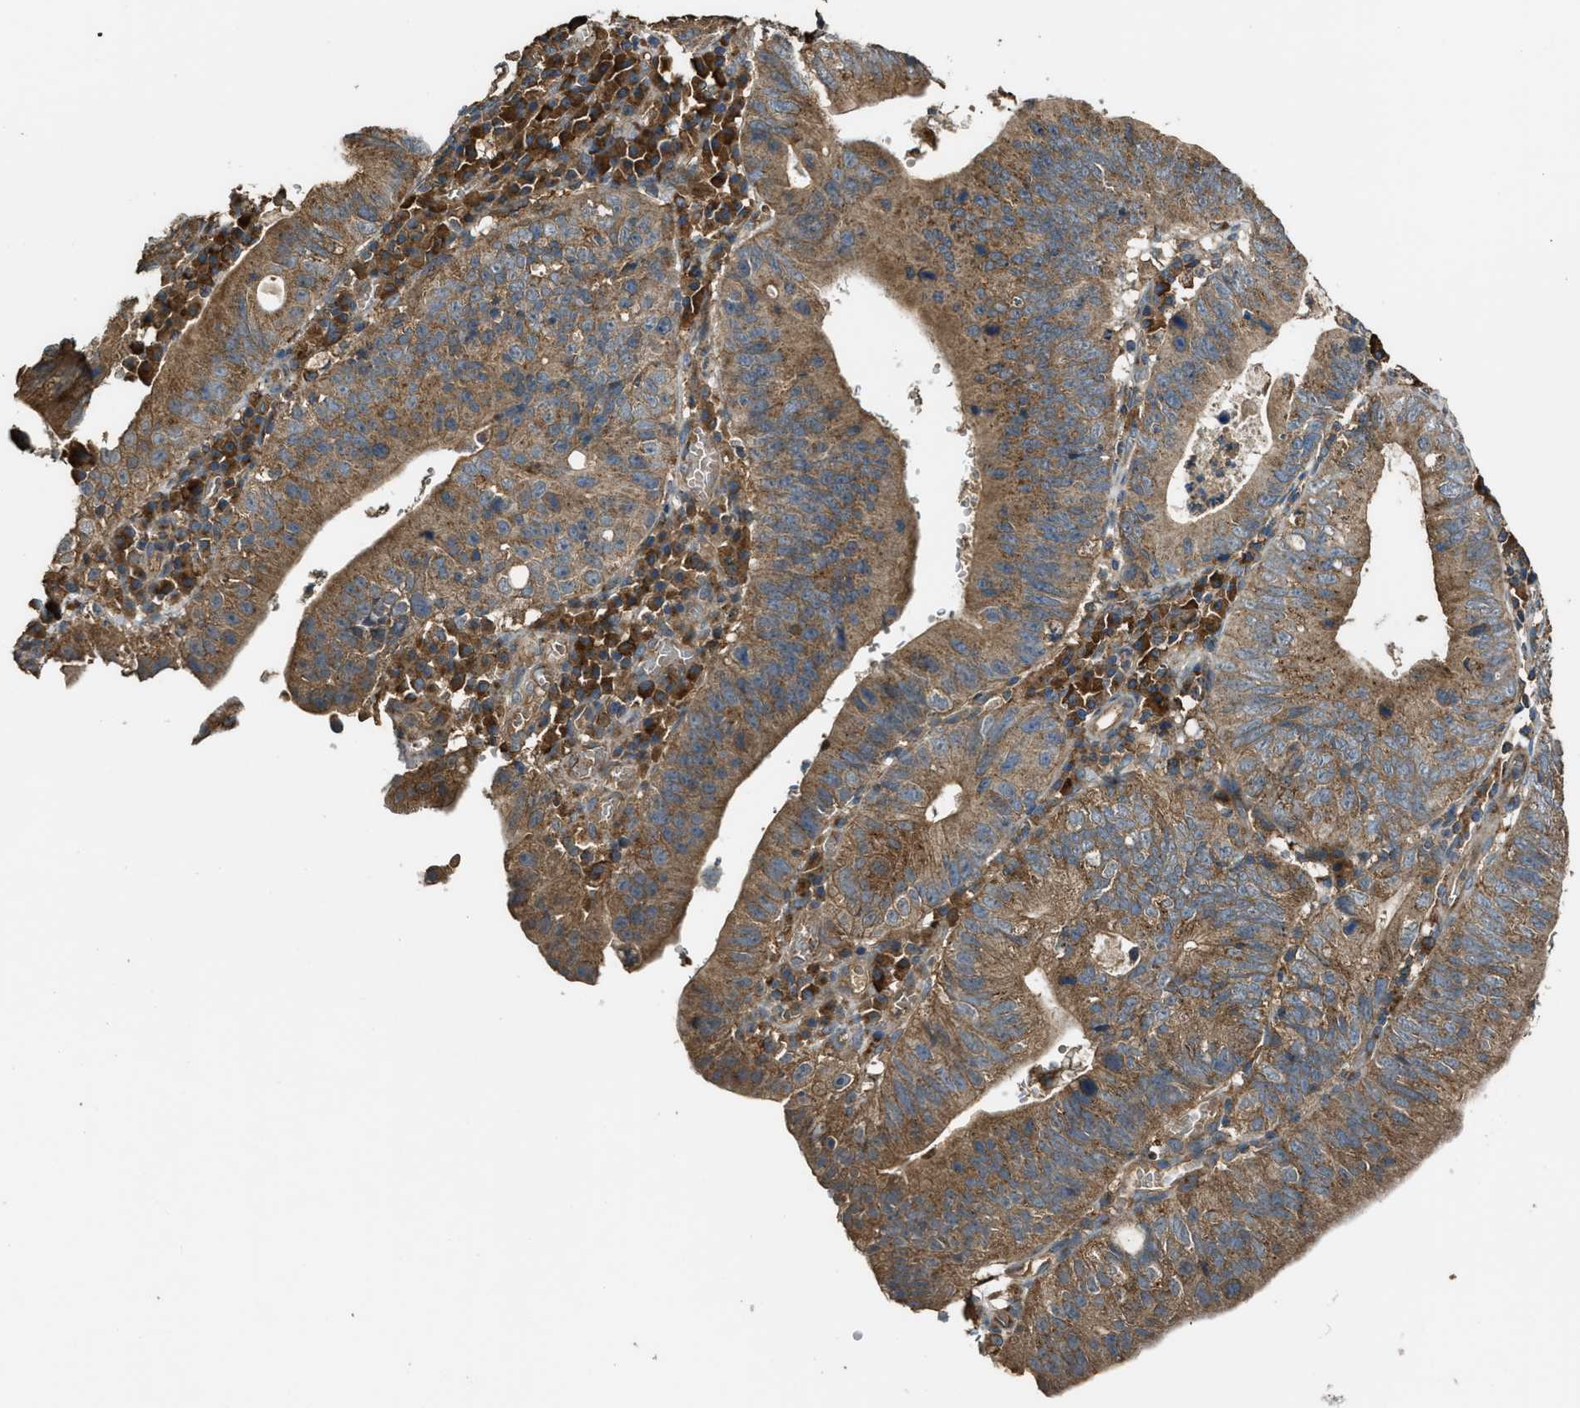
{"staining": {"intensity": "moderate", "quantity": ">75%", "location": "cytoplasmic/membranous"}, "tissue": "stomach cancer", "cell_type": "Tumor cells", "image_type": "cancer", "snomed": [{"axis": "morphology", "description": "Adenocarcinoma, NOS"}, {"axis": "topography", "description": "Stomach"}], "caption": "Protein expression analysis of stomach adenocarcinoma demonstrates moderate cytoplasmic/membranous expression in approximately >75% of tumor cells. (DAB (3,3'-diaminobenzidine) IHC with brightfield microscopy, high magnification).", "gene": "MAP3K8", "patient": {"sex": "male", "age": 59}}